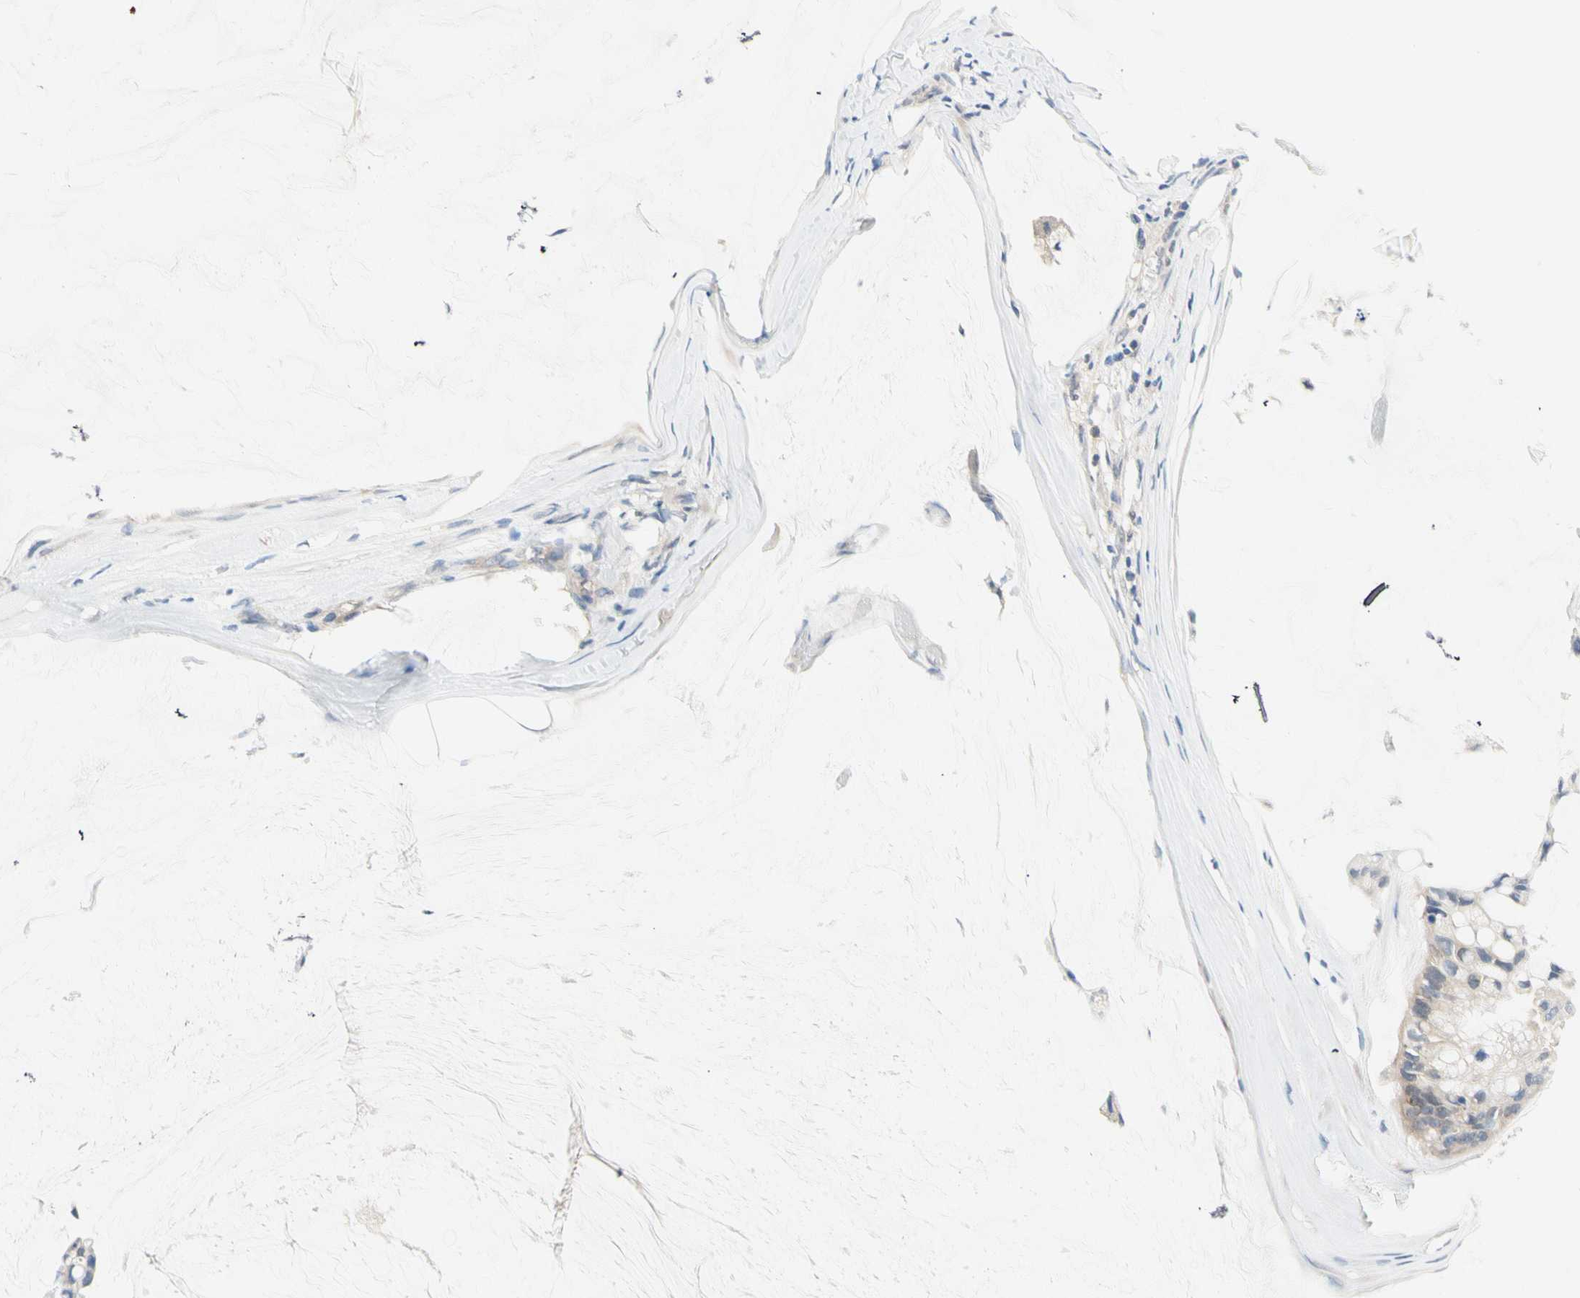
{"staining": {"intensity": "weak", "quantity": ">75%", "location": "cytoplasmic/membranous"}, "tissue": "ovarian cancer", "cell_type": "Tumor cells", "image_type": "cancer", "snomed": [{"axis": "morphology", "description": "Cystadenocarcinoma, mucinous, NOS"}, {"axis": "topography", "description": "Ovary"}], "caption": "Brown immunohistochemical staining in ovarian mucinous cystadenocarcinoma displays weak cytoplasmic/membranous expression in about >75% of tumor cells.", "gene": "MPI", "patient": {"sex": "female", "age": 39}}